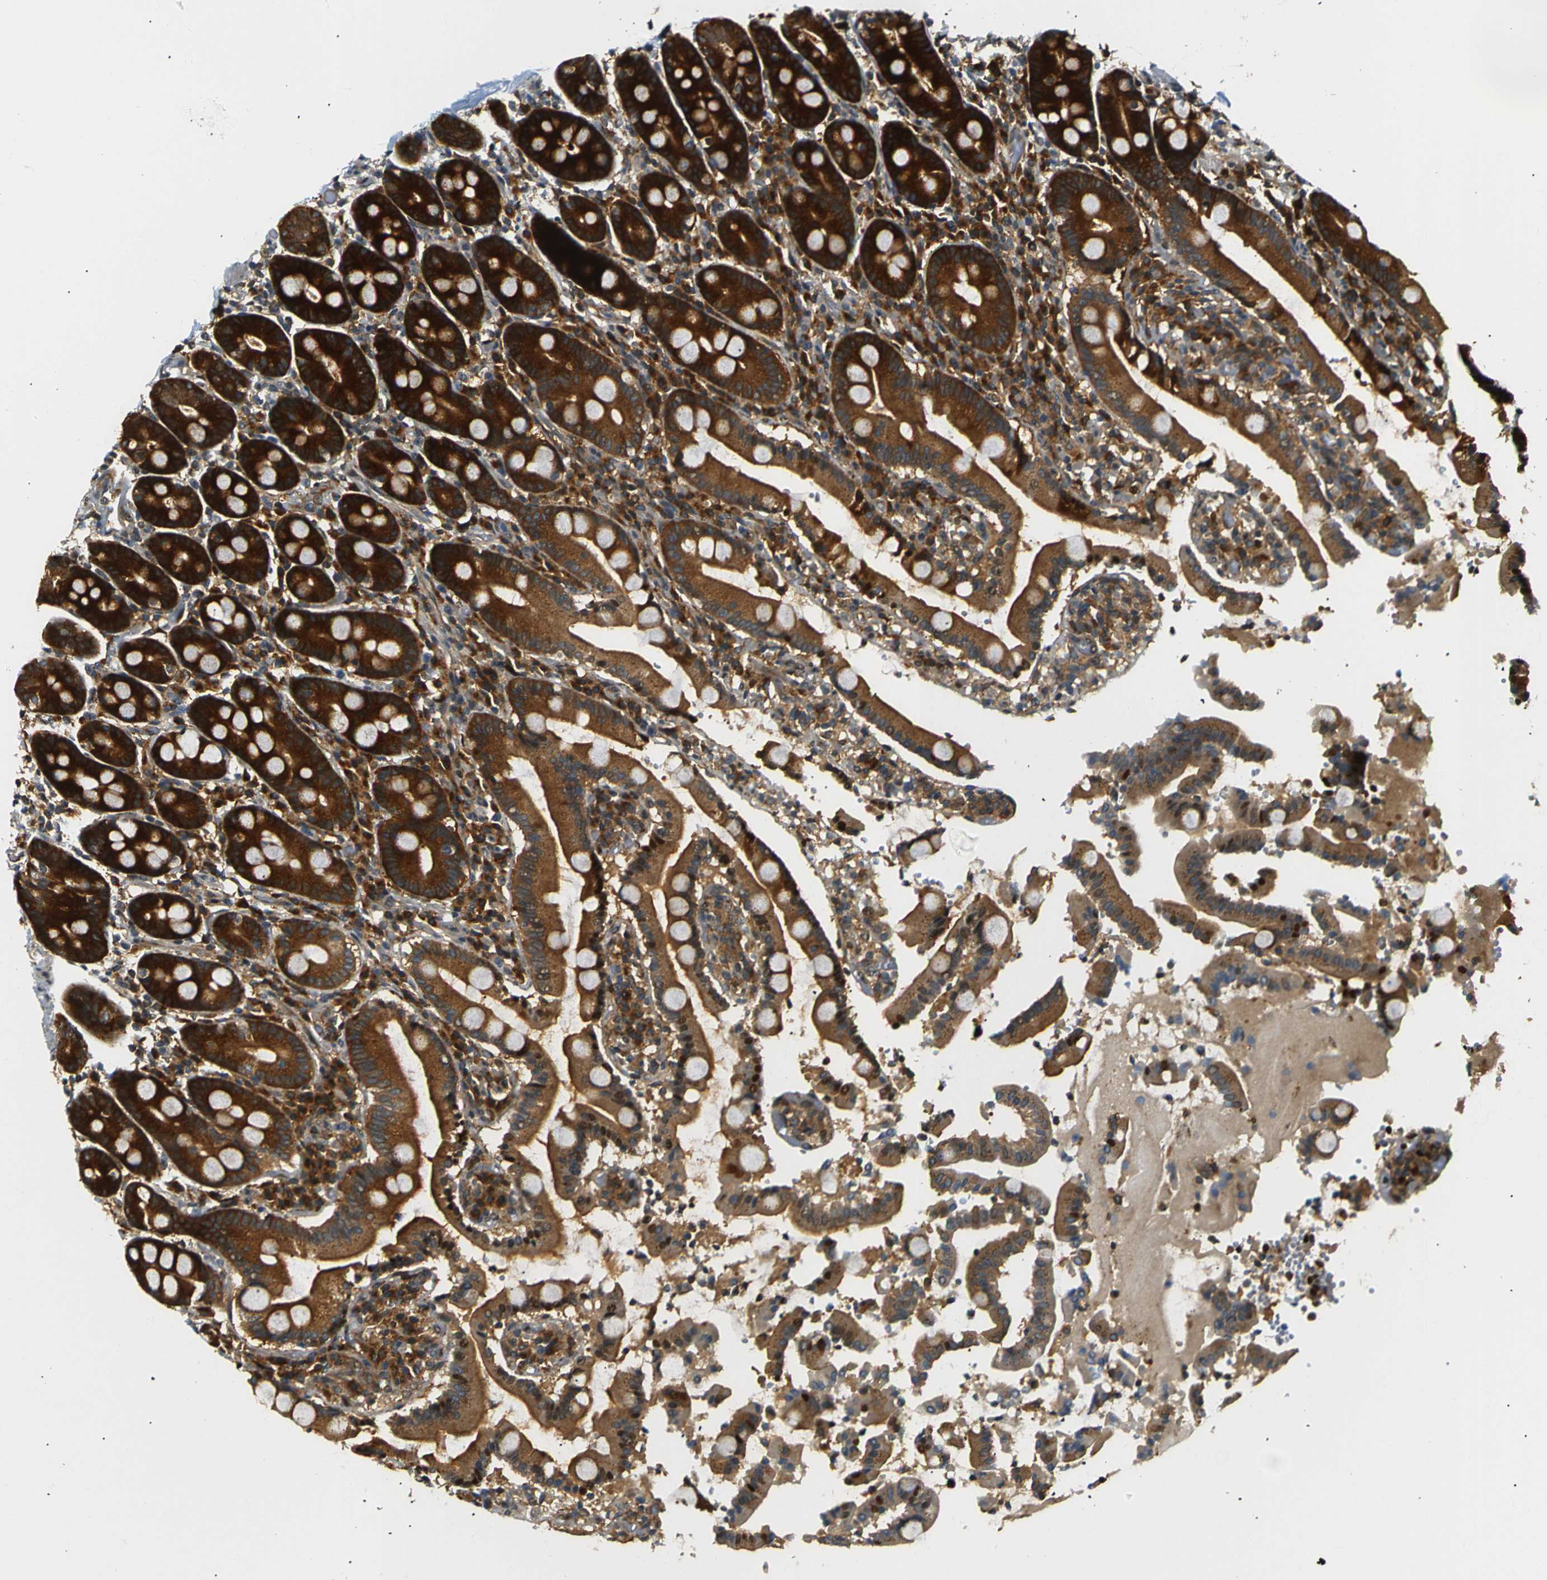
{"staining": {"intensity": "strong", "quantity": ">75%", "location": "cytoplasmic/membranous"}, "tissue": "duodenum", "cell_type": "Glandular cells", "image_type": "normal", "snomed": [{"axis": "morphology", "description": "Normal tissue, NOS"}, {"axis": "topography", "description": "Small intestine, NOS"}], "caption": "A histopathology image of human duodenum stained for a protein shows strong cytoplasmic/membranous brown staining in glandular cells. (Stains: DAB in brown, nuclei in blue, Microscopy: brightfield microscopy at high magnification).", "gene": "ABCE1", "patient": {"sex": "female", "age": 71}}